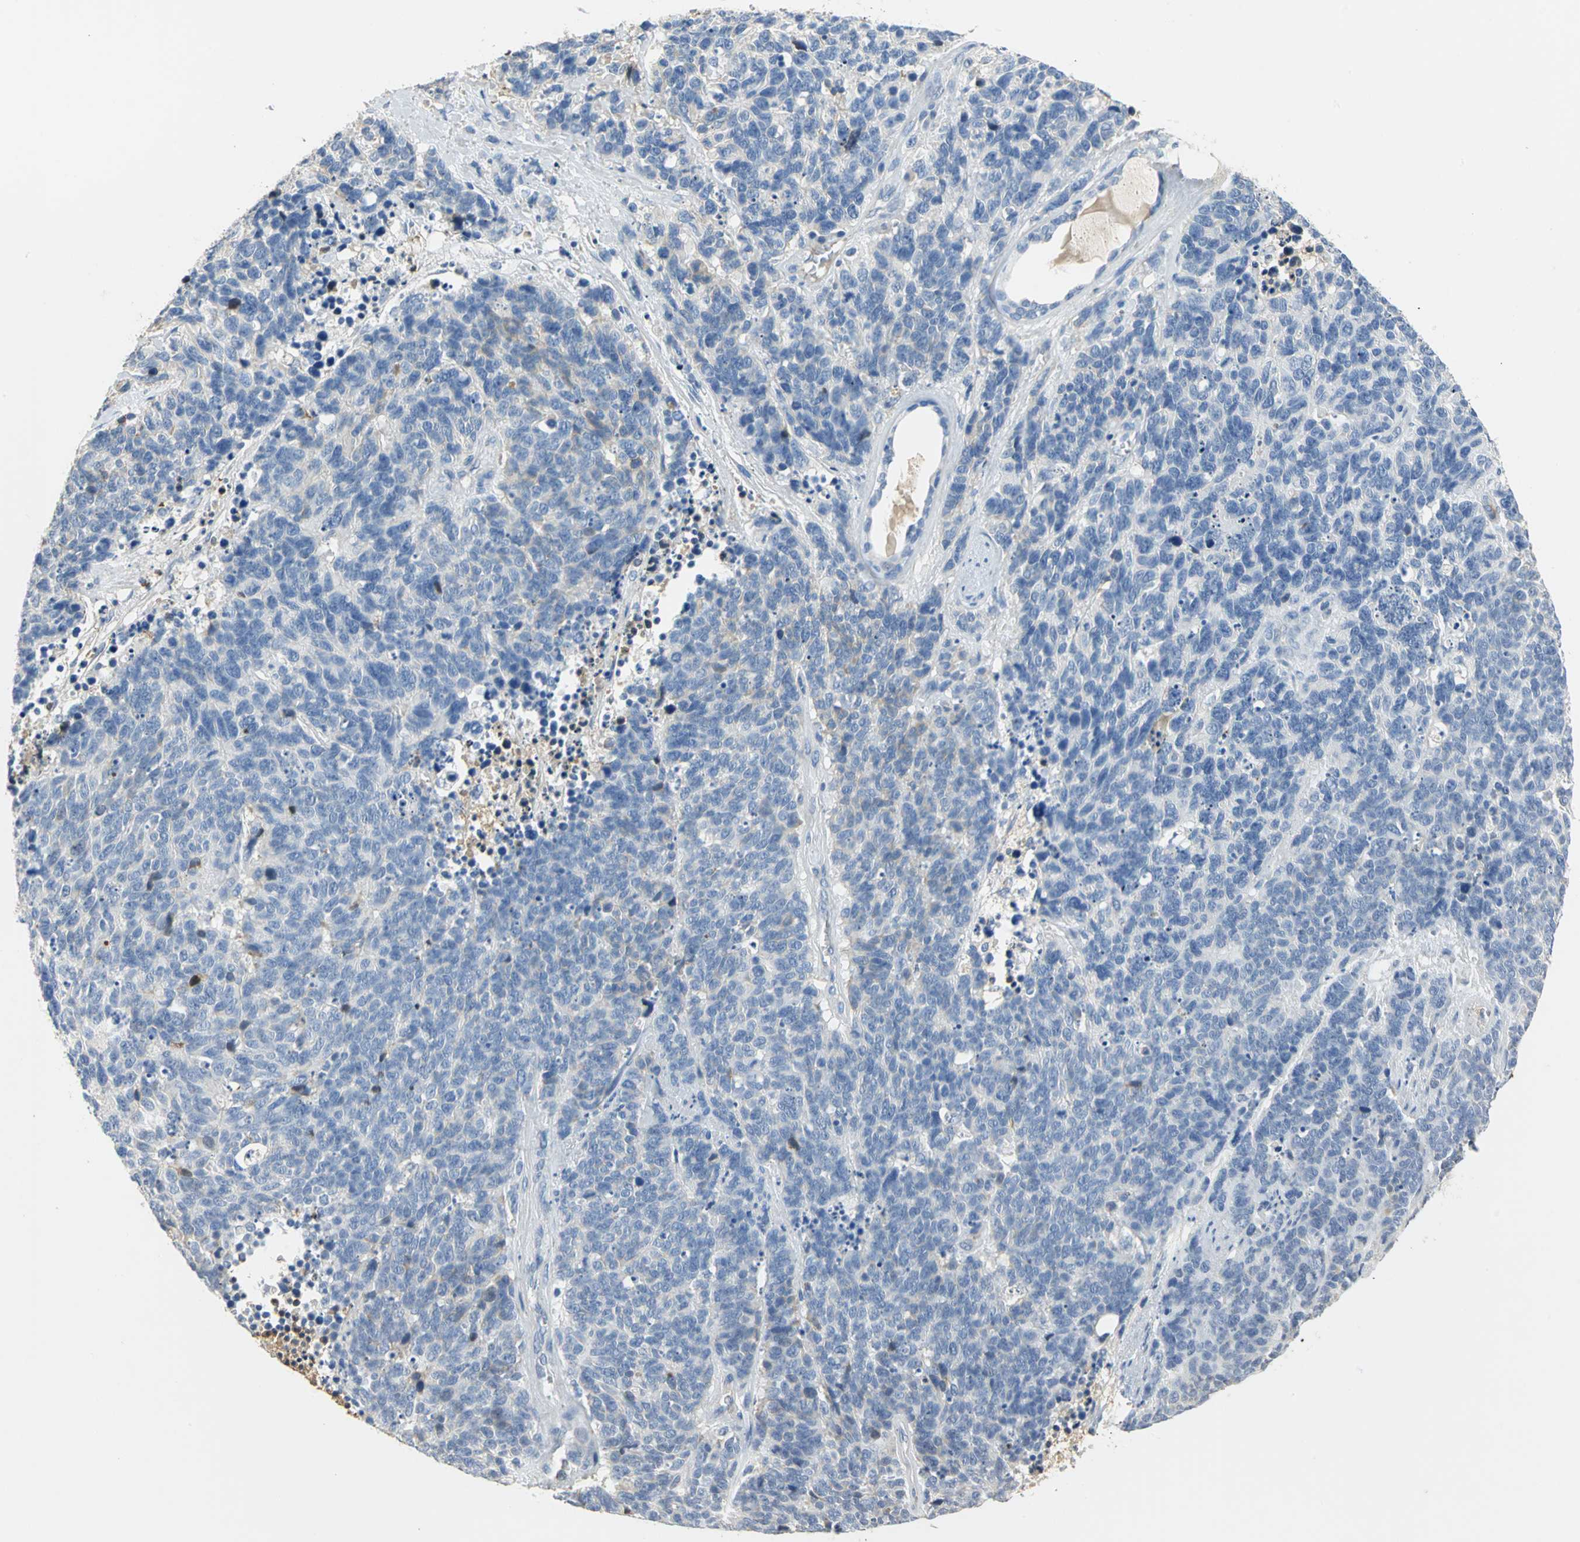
{"staining": {"intensity": "negative", "quantity": "none", "location": "none"}, "tissue": "lung cancer", "cell_type": "Tumor cells", "image_type": "cancer", "snomed": [{"axis": "morphology", "description": "Neoplasm, malignant, NOS"}, {"axis": "topography", "description": "Lung"}], "caption": "There is no significant positivity in tumor cells of lung cancer (neoplasm (malignant)). (Immunohistochemistry, brightfield microscopy, high magnification).", "gene": "GYG2", "patient": {"sex": "female", "age": 58}}